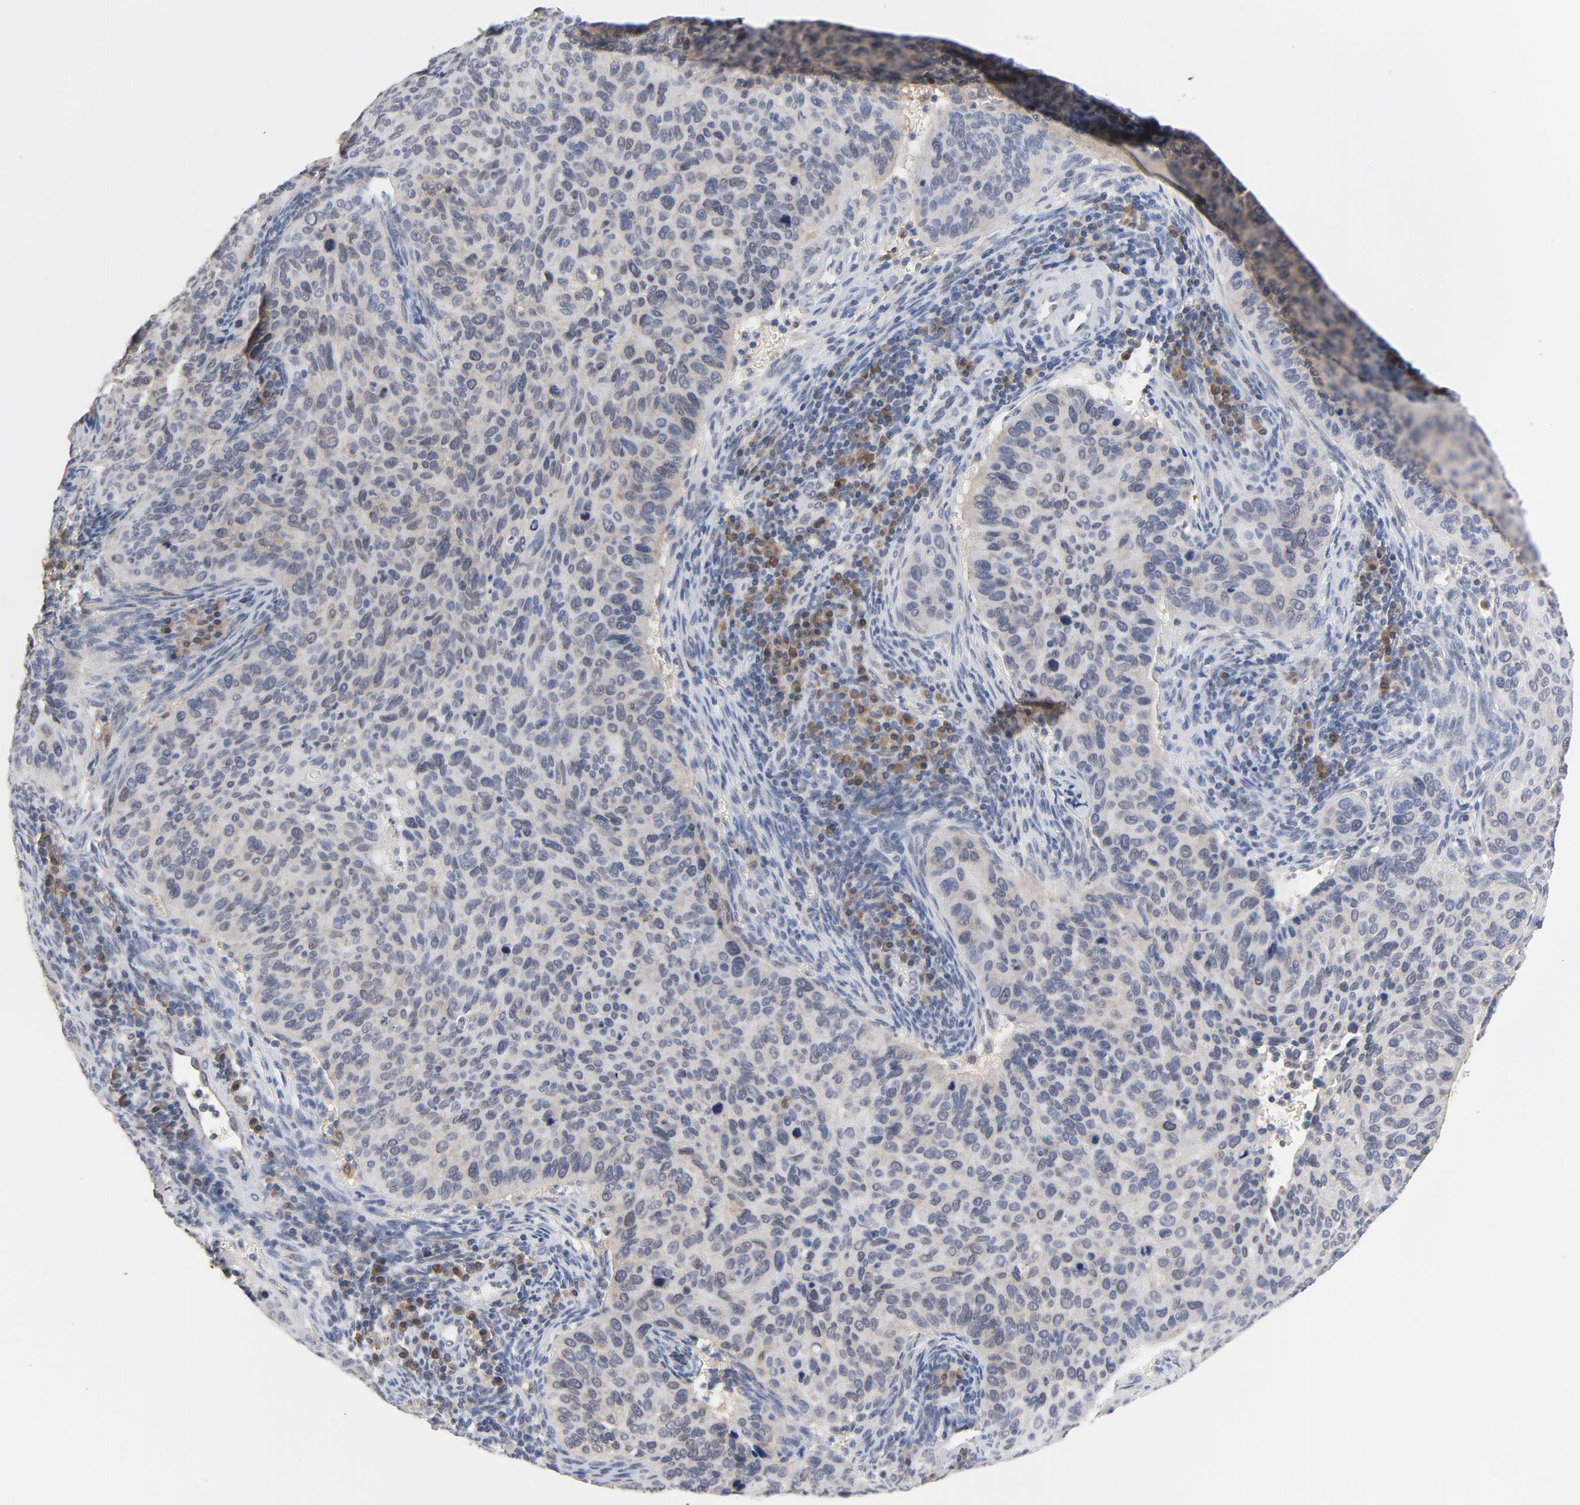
{"staining": {"intensity": "weak", "quantity": ">75%", "location": "cytoplasmic/membranous"}, "tissue": "cervical cancer", "cell_type": "Tumor cells", "image_type": "cancer", "snomed": [{"axis": "morphology", "description": "Adenocarcinoma, NOS"}, {"axis": "topography", "description": "Cervix"}], "caption": "Immunohistochemistry (IHC) staining of adenocarcinoma (cervical), which exhibits low levels of weak cytoplasmic/membranous positivity in approximately >75% of tumor cells indicating weak cytoplasmic/membranous protein expression. The staining was performed using DAB (brown) for protein detection and nuclei were counterstained in hematoxylin (blue).", "gene": "PRDX1", "patient": {"sex": "female", "age": 29}}